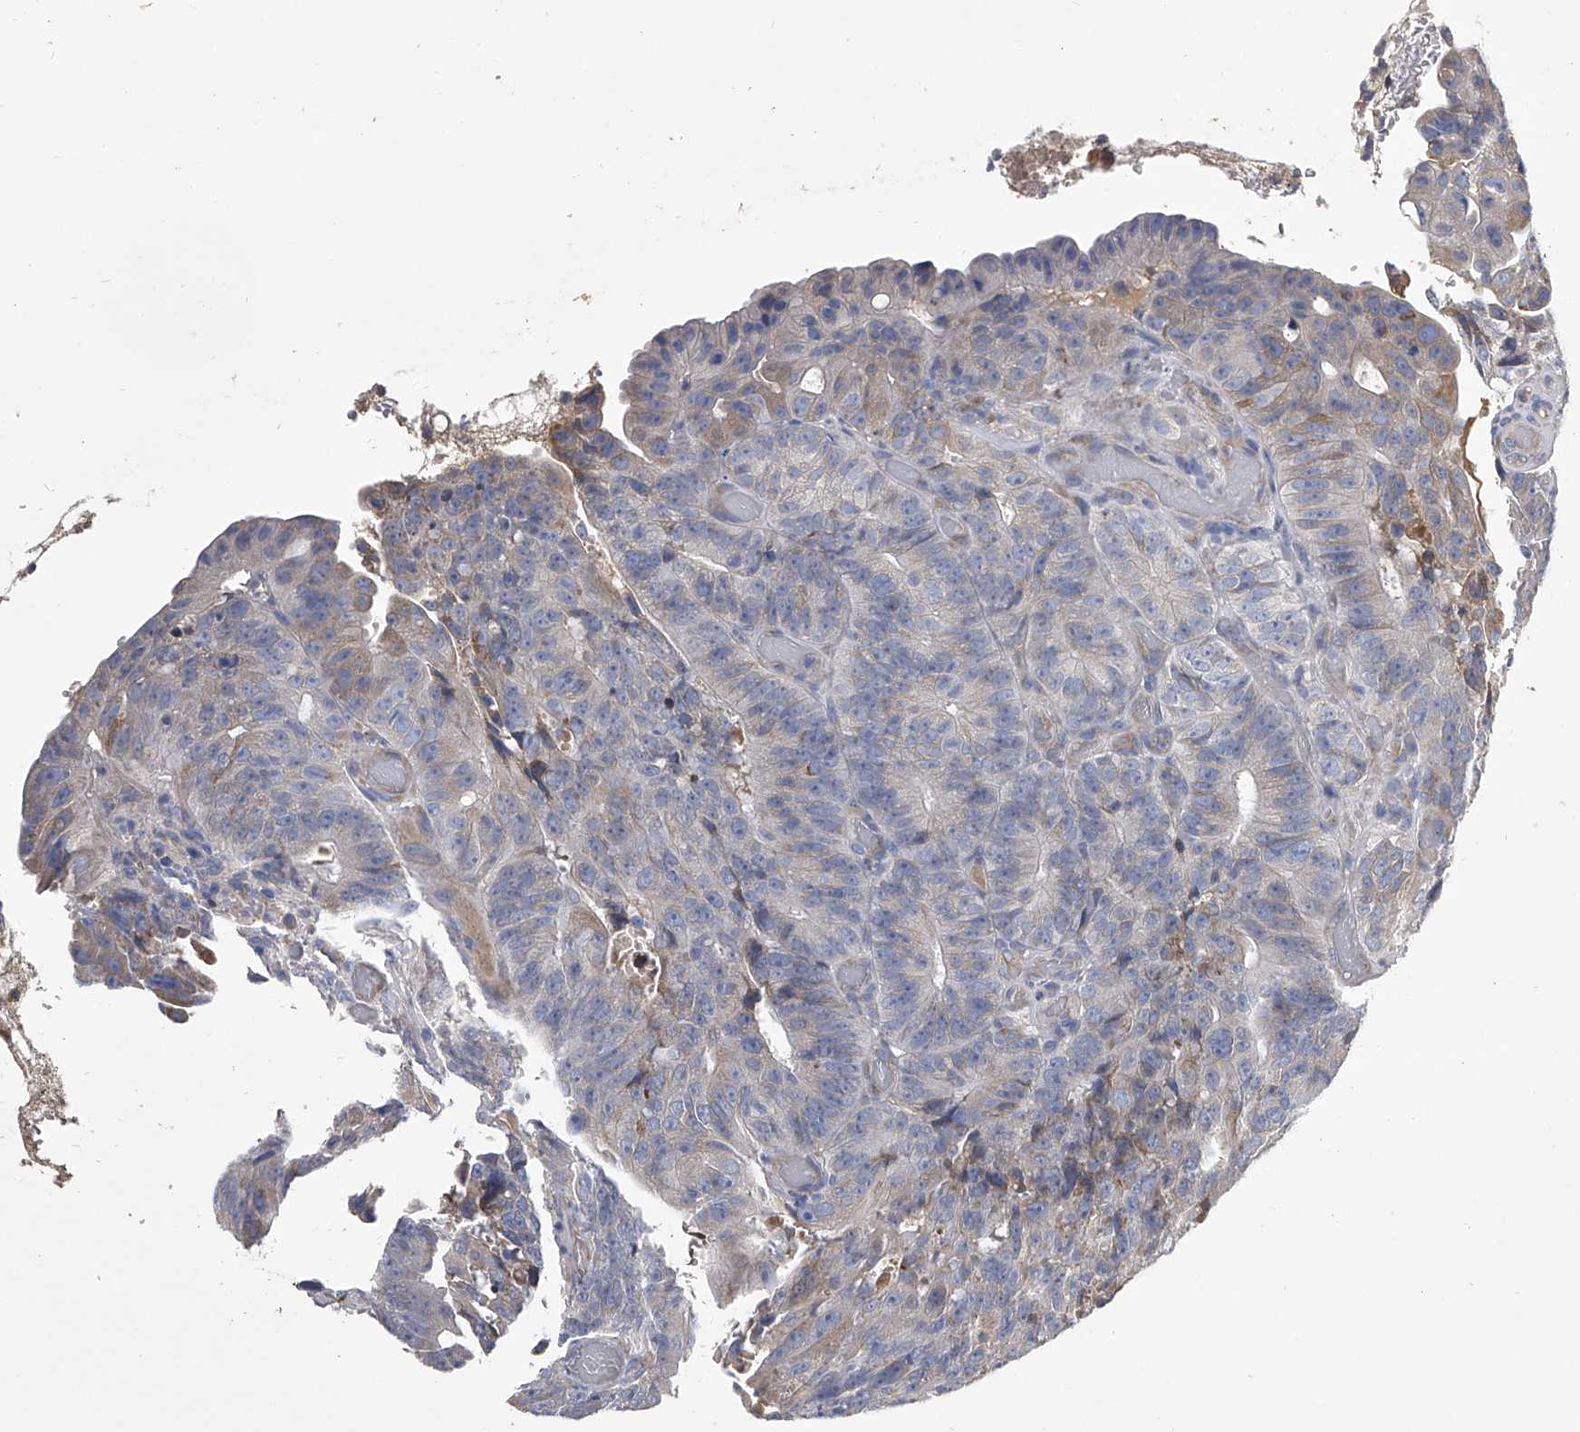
{"staining": {"intensity": "negative", "quantity": "none", "location": "none"}, "tissue": "colorectal cancer", "cell_type": "Tumor cells", "image_type": "cancer", "snomed": [{"axis": "morphology", "description": "Adenocarcinoma, NOS"}, {"axis": "topography", "description": "Colon"}], "caption": "Tumor cells are negative for brown protein staining in colorectal cancer.", "gene": "CCR4", "patient": {"sex": "male", "age": 87}}